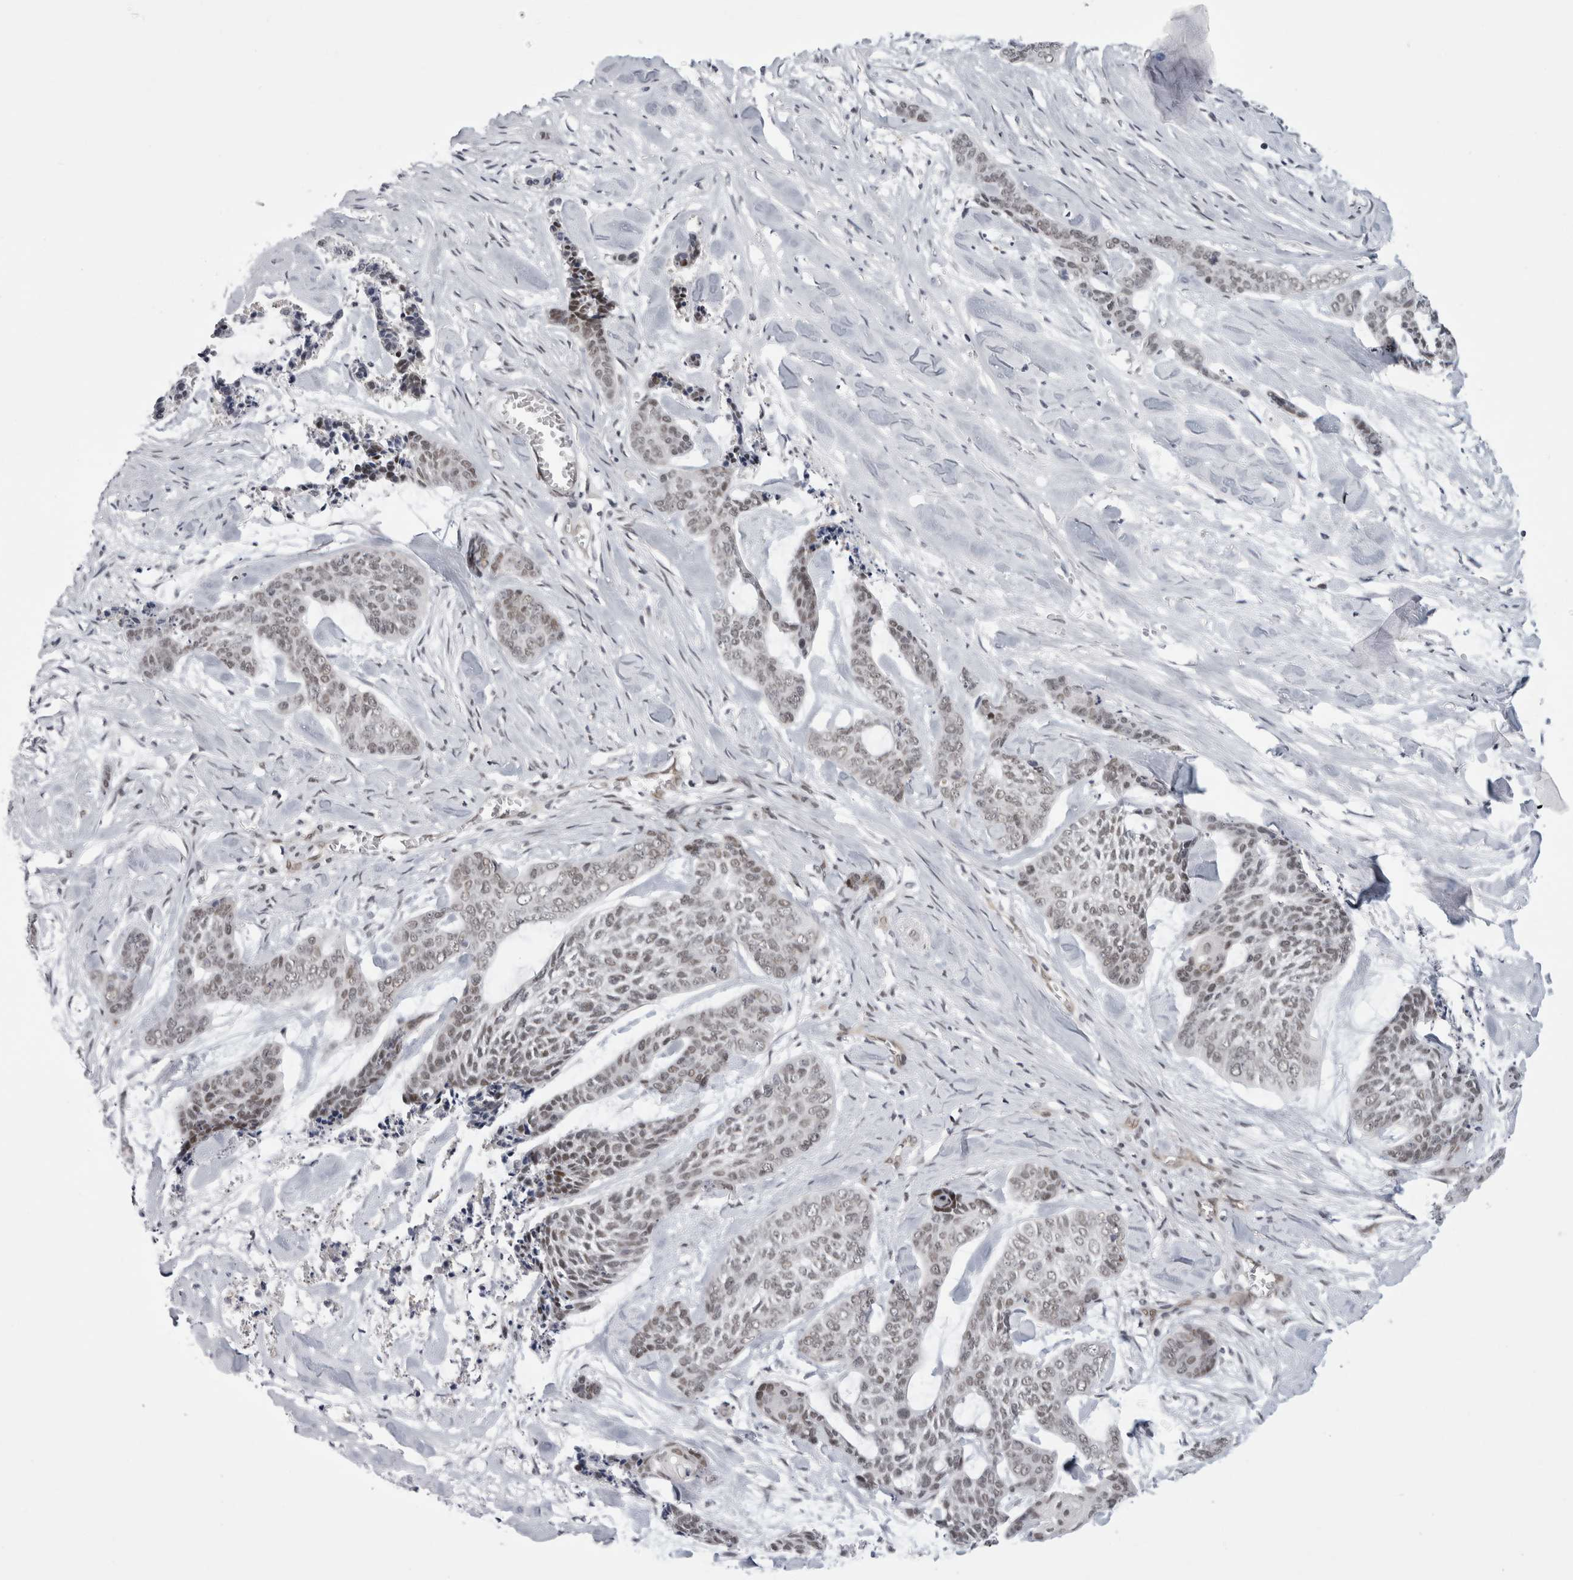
{"staining": {"intensity": "weak", "quantity": ">75%", "location": "nuclear"}, "tissue": "skin cancer", "cell_type": "Tumor cells", "image_type": "cancer", "snomed": [{"axis": "morphology", "description": "Basal cell carcinoma"}, {"axis": "topography", "description": "Skin"}], "caption": "Skin cancer was stained to show a protein in brown. There is low levels of weak nuclear positivity in approximately >75% of tumor cells.", "gene": "PSMB2", "patient": {"sex": "female", "age": 64}}